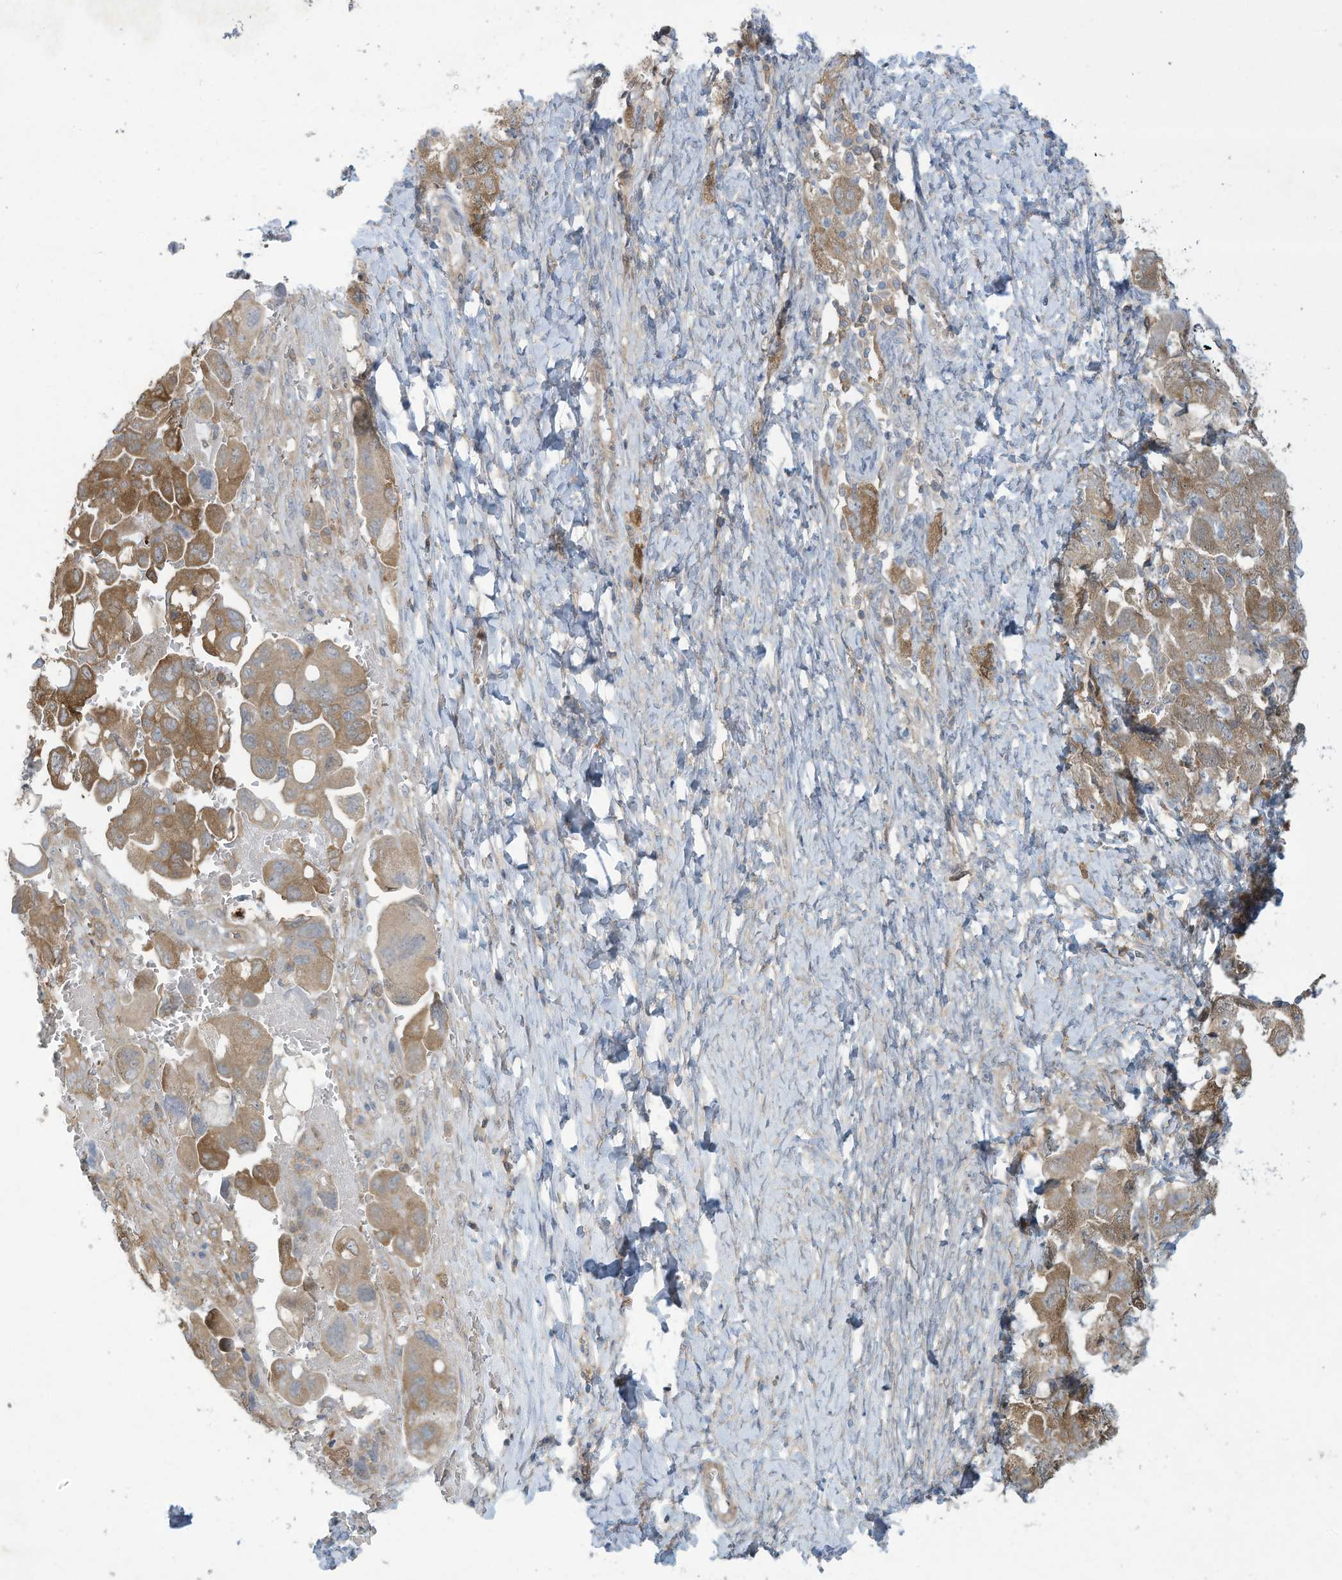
{"staining": {"intensity": "moderate", "quantity": ">75%", "location": "cytoplasmic/membranous"}, "tissue": "ovarian cancer", "cell_type": "Tumor cells", "image_type": "cancer", "snomed": [{"axis": "morphology", "description": "Carcinoma, NOS"}, {"axis": "morphology", "description": "Cystadenocarcinoma, serous, NOS"}, {"axis": "topography", "description": "Ovary"}], "caption": "Protein analysis of ovarian cancer (serous cystadenocarcinoma) tissue shows moderate cytoplasmic/membranous staining in approximately >75% of tumor cells.", "gene": "ADI1", "patient": {"sex": "female", "age": 69}}